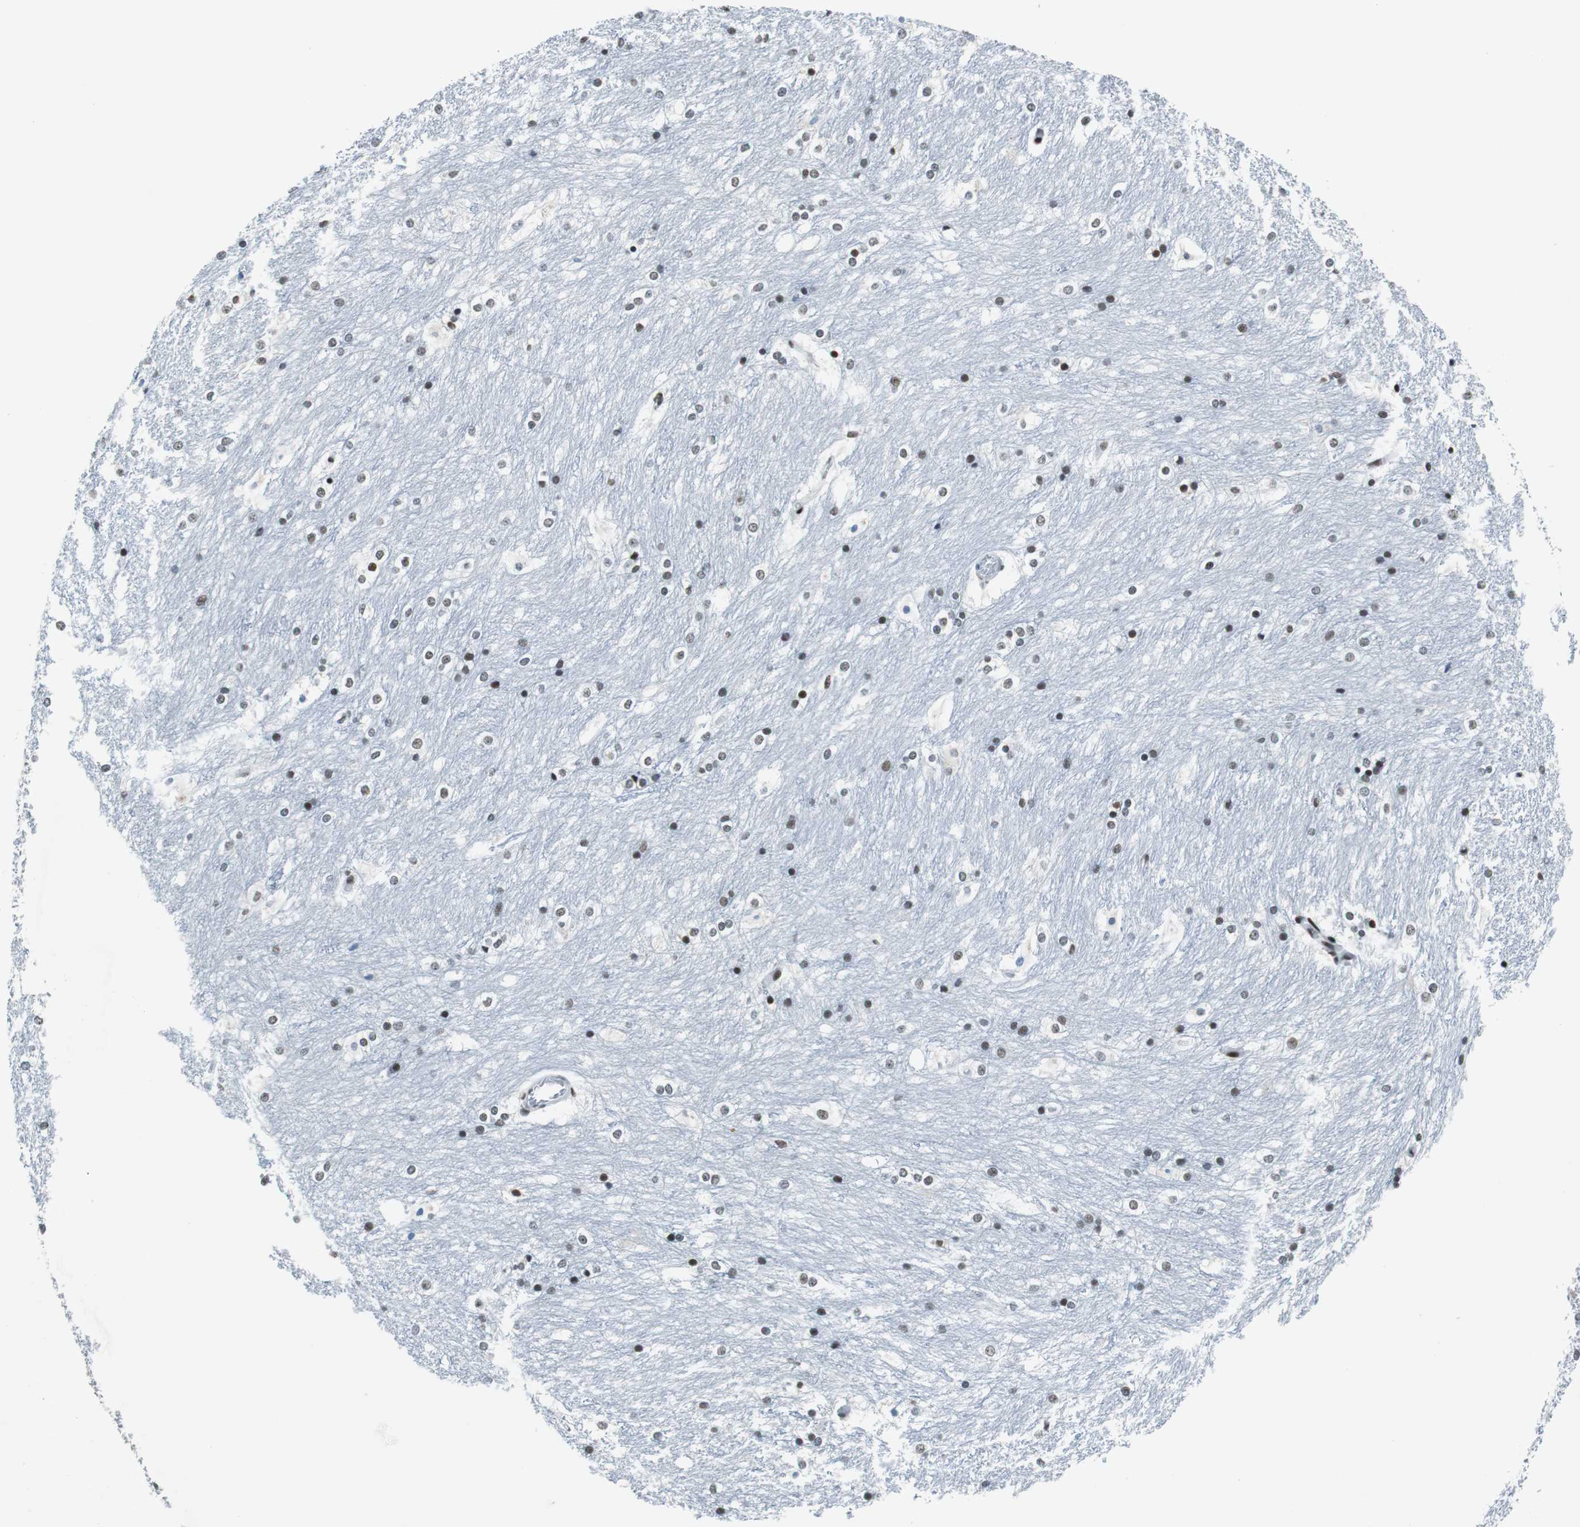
{"staining": {"intensity": "moderate", "quantity": "25%-75%", "location": "nuclear"}, "tissue": "caudate", "cell_type": "Glial cells", "image_type": "normal", "snomed": [{"axis": "morphology", "description": "Normal tissue, NOS"}, {"axis": "topography", "description": "Lateral ventricle wall"}], "caption": "A high-resolution image shows immunohistochemistry (IHC) staining of unremarkable caudate, which displays moderate nuclear staining in approximately 25%-75% of glial cells. The staining is performed using DAB (3,3'-diaminobenzidine) brown chromogen to label protein expression. The nuclei are counter-stained blue using hematoxylin.", "gene": "HDAC3", "patient": {"sex": "female", "age": 19}}